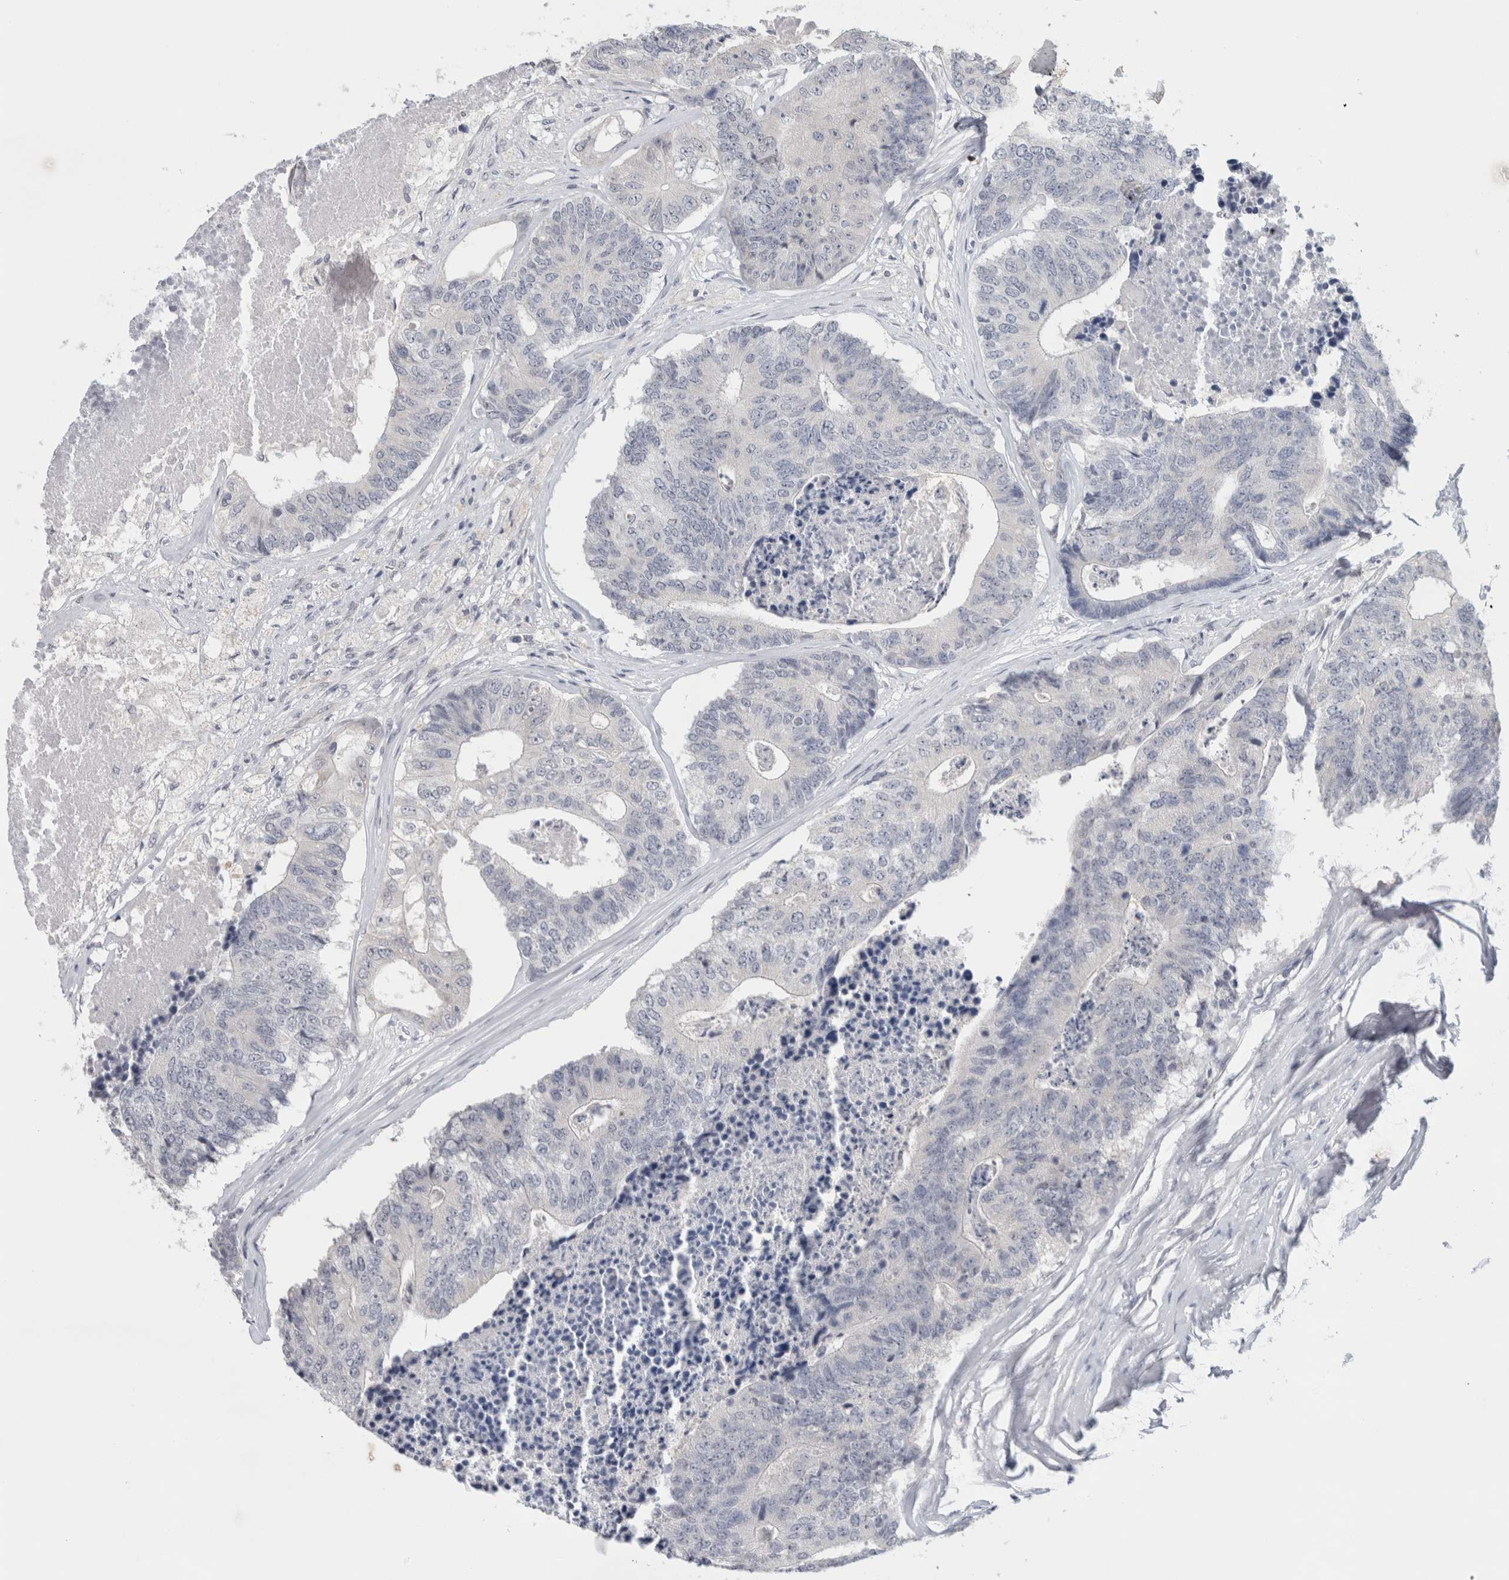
{"staining": {"intensity": "negative", "quantity": "none", "location": "none"}, "tissue": "colorectal cancer", "cell_type": "Tumor cells", "image_type": "cancer", "snomed": [{"axis": "morphology", "description": "Adenocarcinoma, NOS"}, {"axis": "topography", "description": "Colon"}], "caption": "There is no significant staining in tumor cells of adenocarcinoma (colorectal).", "gene": "TONSL", "patient": {"sex": "female", "age": 67}}